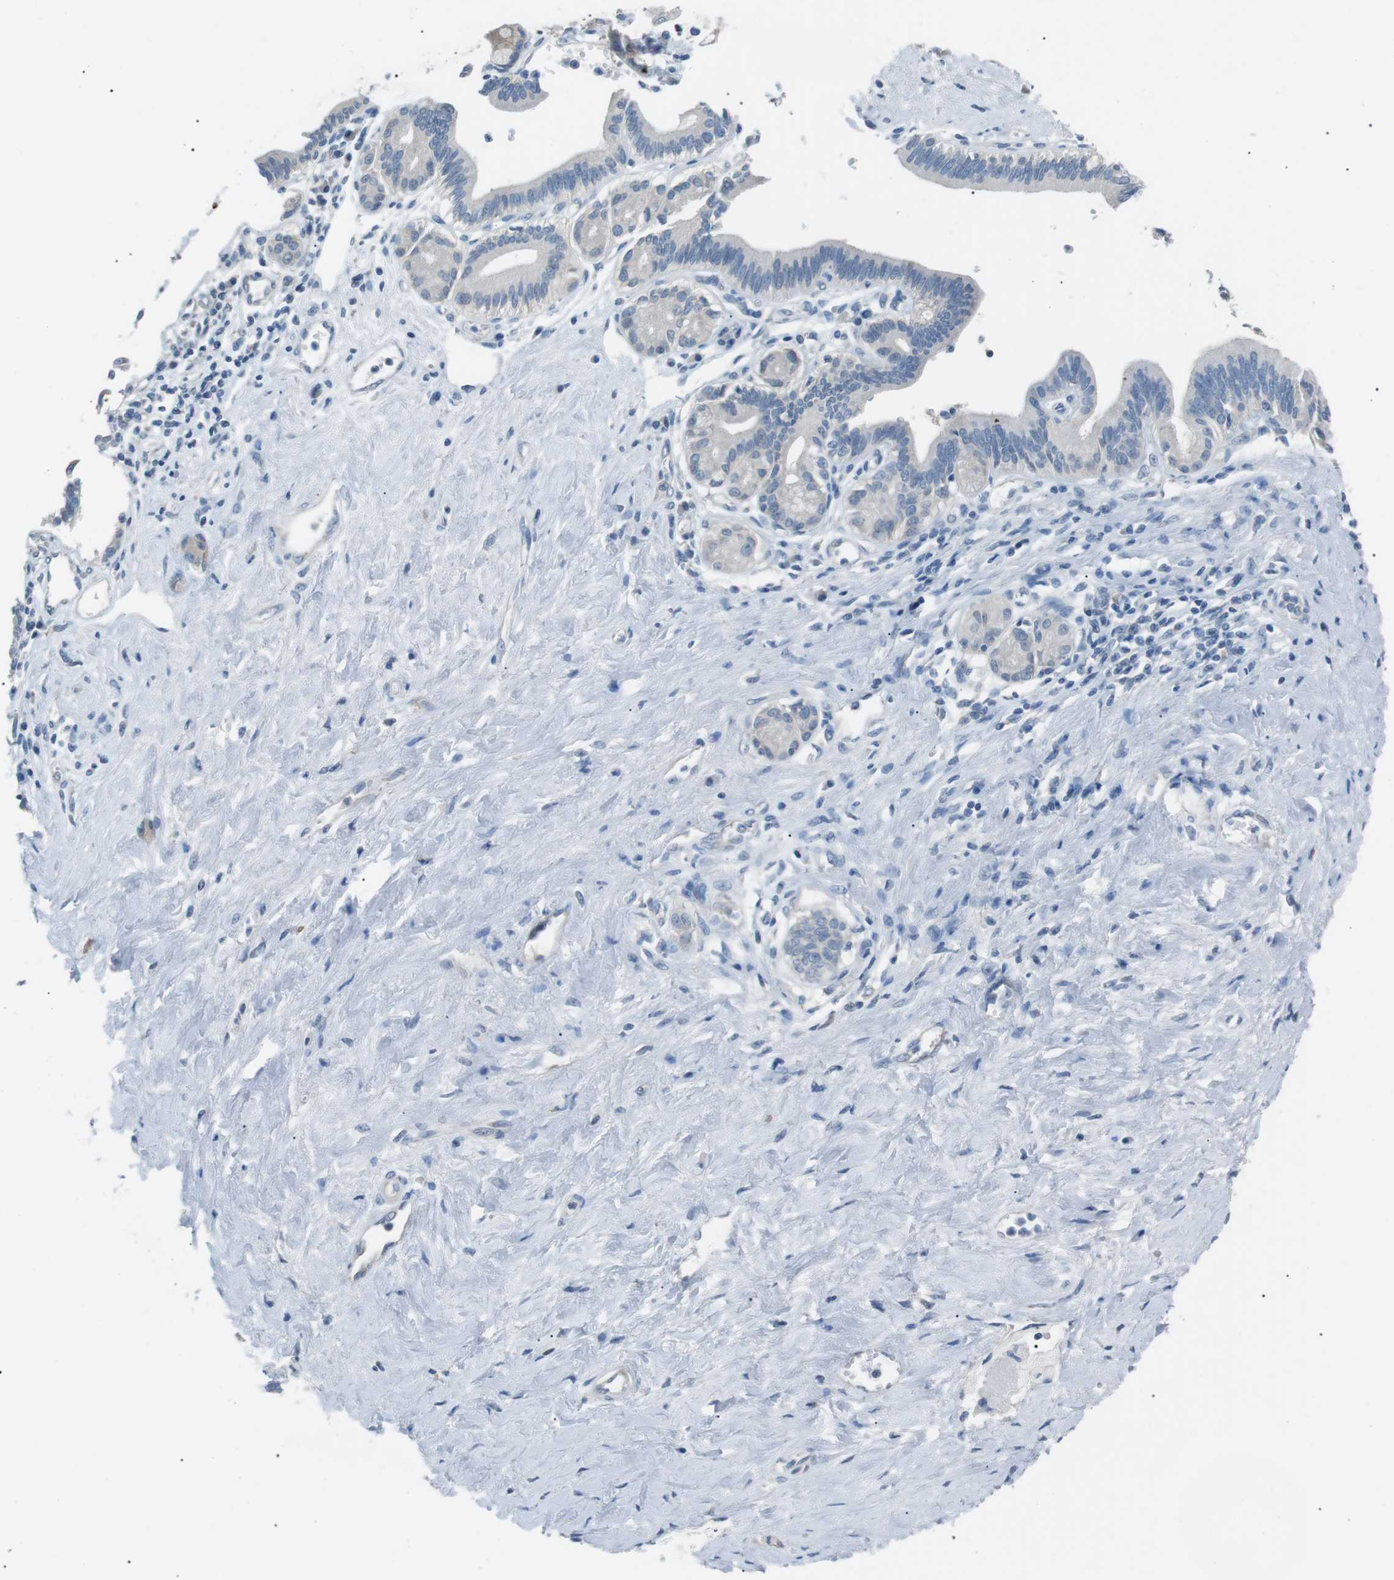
{"staining": {"intensity": "negative", "quantity": "none", "location": "none"}, "tissue": "pancreatic cancer", "cell_type": "Tumor cells", "image_type": "cancer", "snomed": [{"axis": "morphology", "description": "Adenocarcinoma, NOS"}, {"axis": "topography", "description": "Pancreas"}], "caption": "The image demonstrates no staining of tumor cells in pancreatic adenocarcinoma.", "gene": "CDH26", "patient": {"sex": "female", "age": 73}}